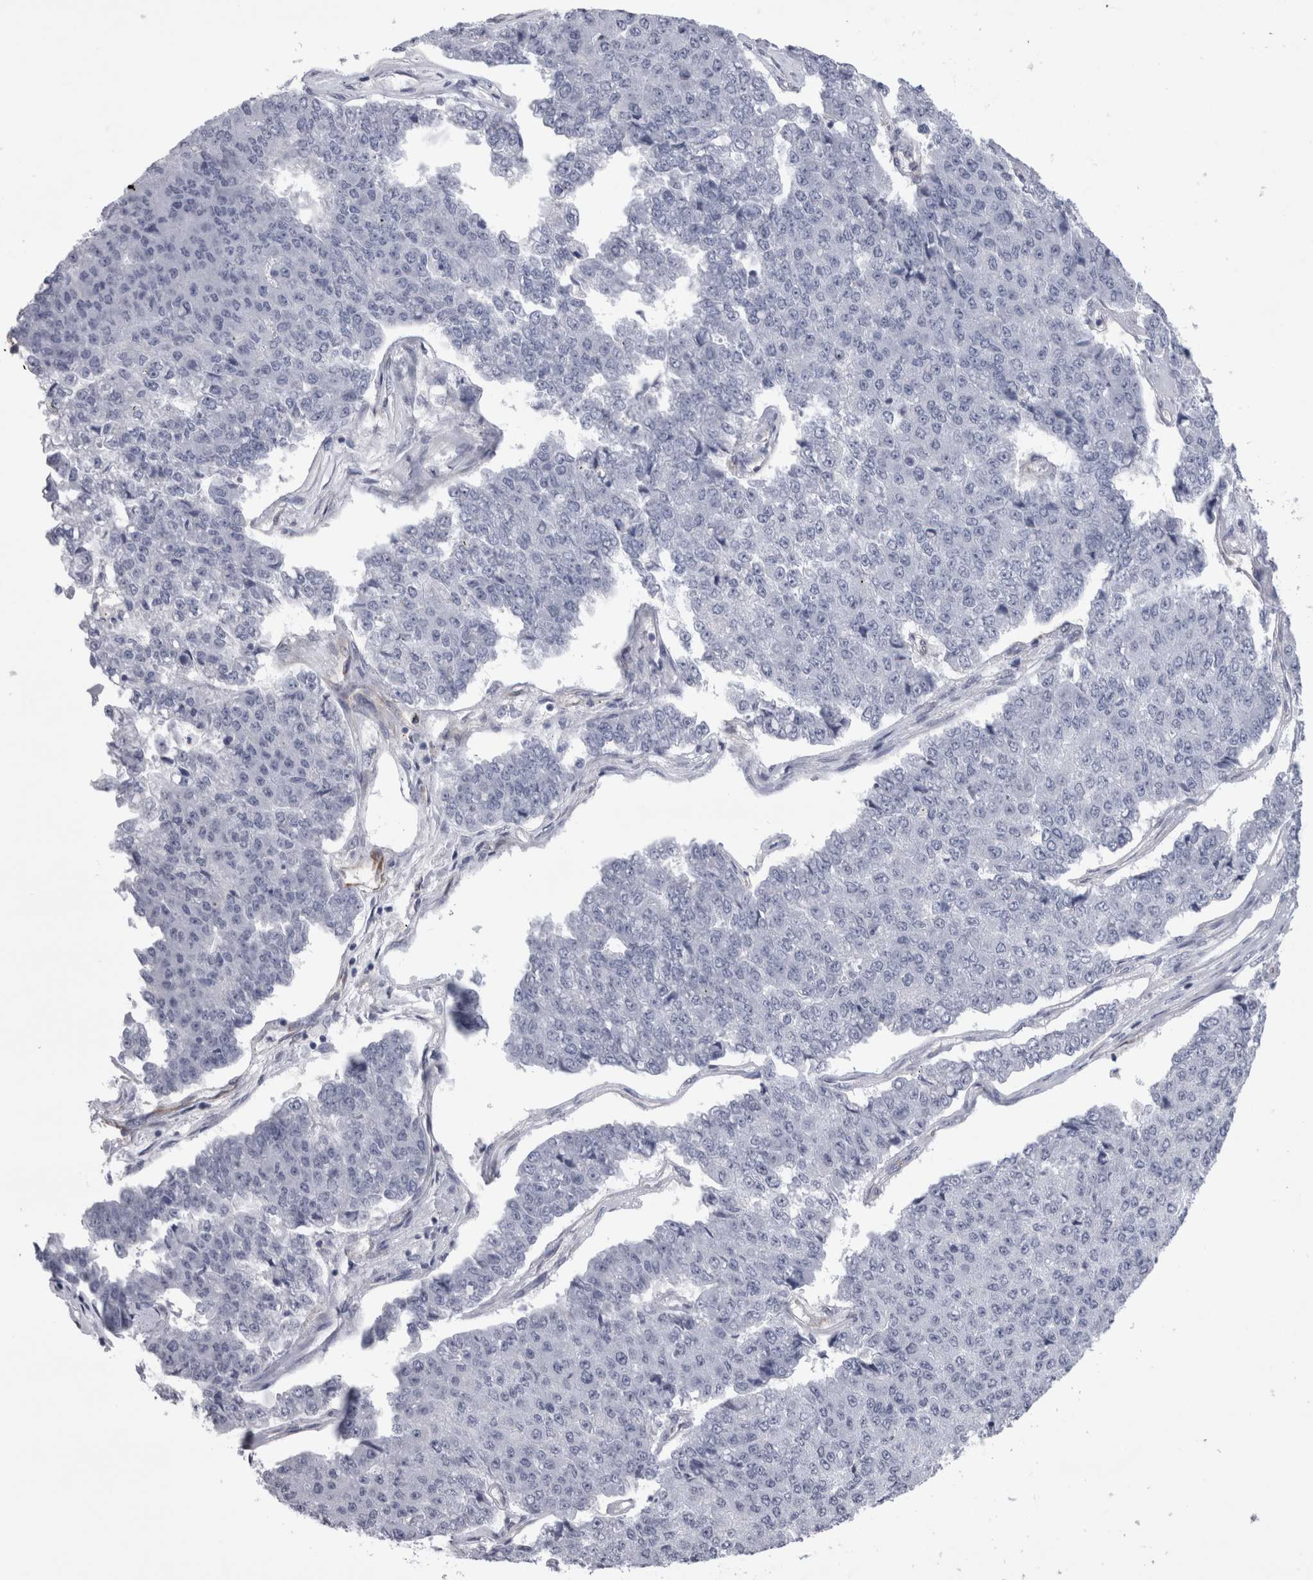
{"staining": {"intensity": "negative", "quantity": "none", "location": "none"}, "tissue": "pancreatic cancer", "cell_type": "Tumor cells", "image_type": "cancer", "snomed": [{"axis": "morphology", "description": "Adenocarcinoma, NOS"}, {"axis": "topography", "description": "Pancreas"}], "caption": "This is an IHC photomicrograph of human pancreatic cancer. There is no expression in tumor cells.", "gene": "ACOT7", "patient": {"sex": "male", "age": 50}}